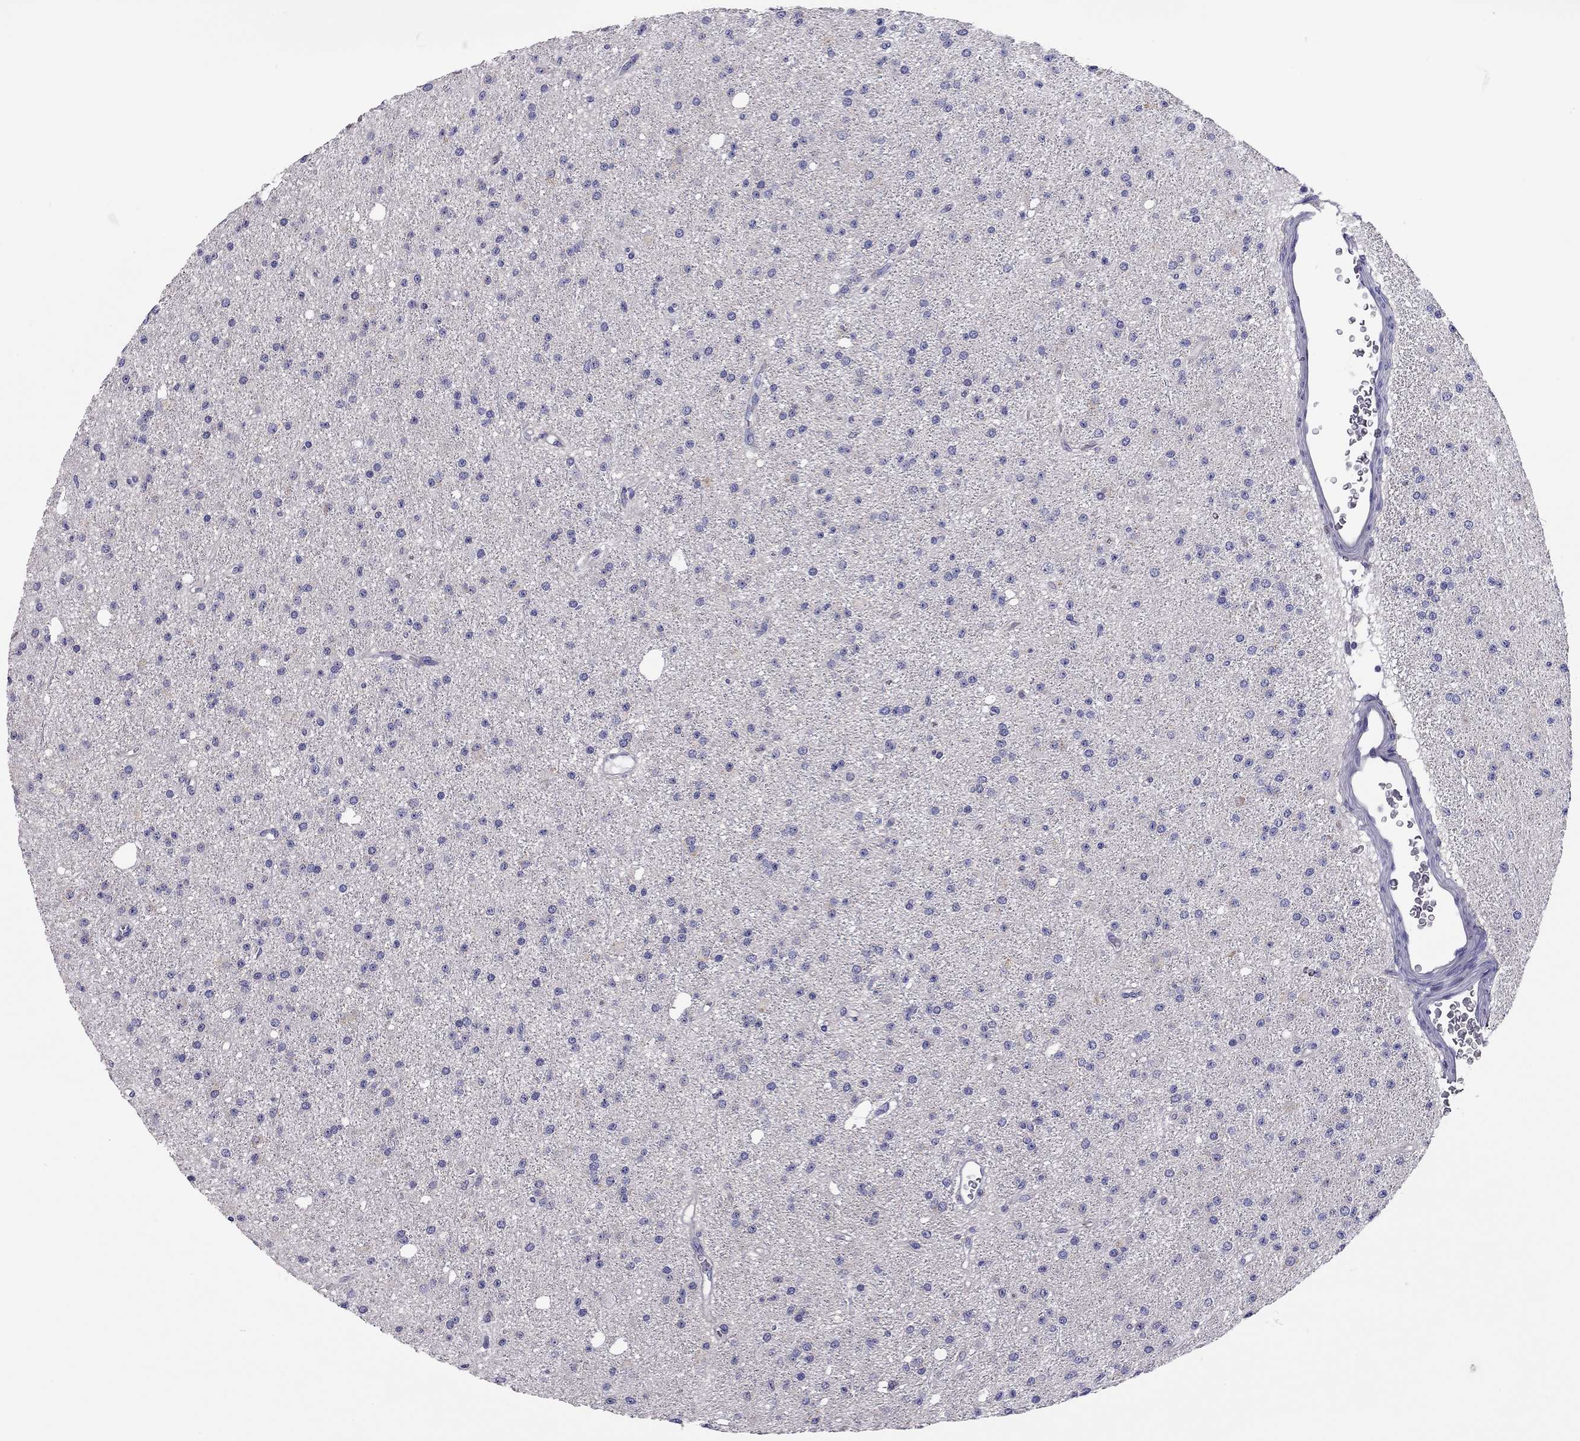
{"staining": {"intensity": "negative", "quantity": "none", "location": "none"}, "tissue": "glioma", "cell_type": "Tumor cells", "image_type": "cancer", "snomed": [{"axis": "morphology", "description": "Glioma, malignant, Low grade"}, {"axis": "topography", "description": "Brain"}], "caption": "Human malignant glioma (low-grade) stained for a protein using IHC displays no expression in tumor cells.", "gene": "SCARB1", "patient": {"sex": "male", "age": 27}}